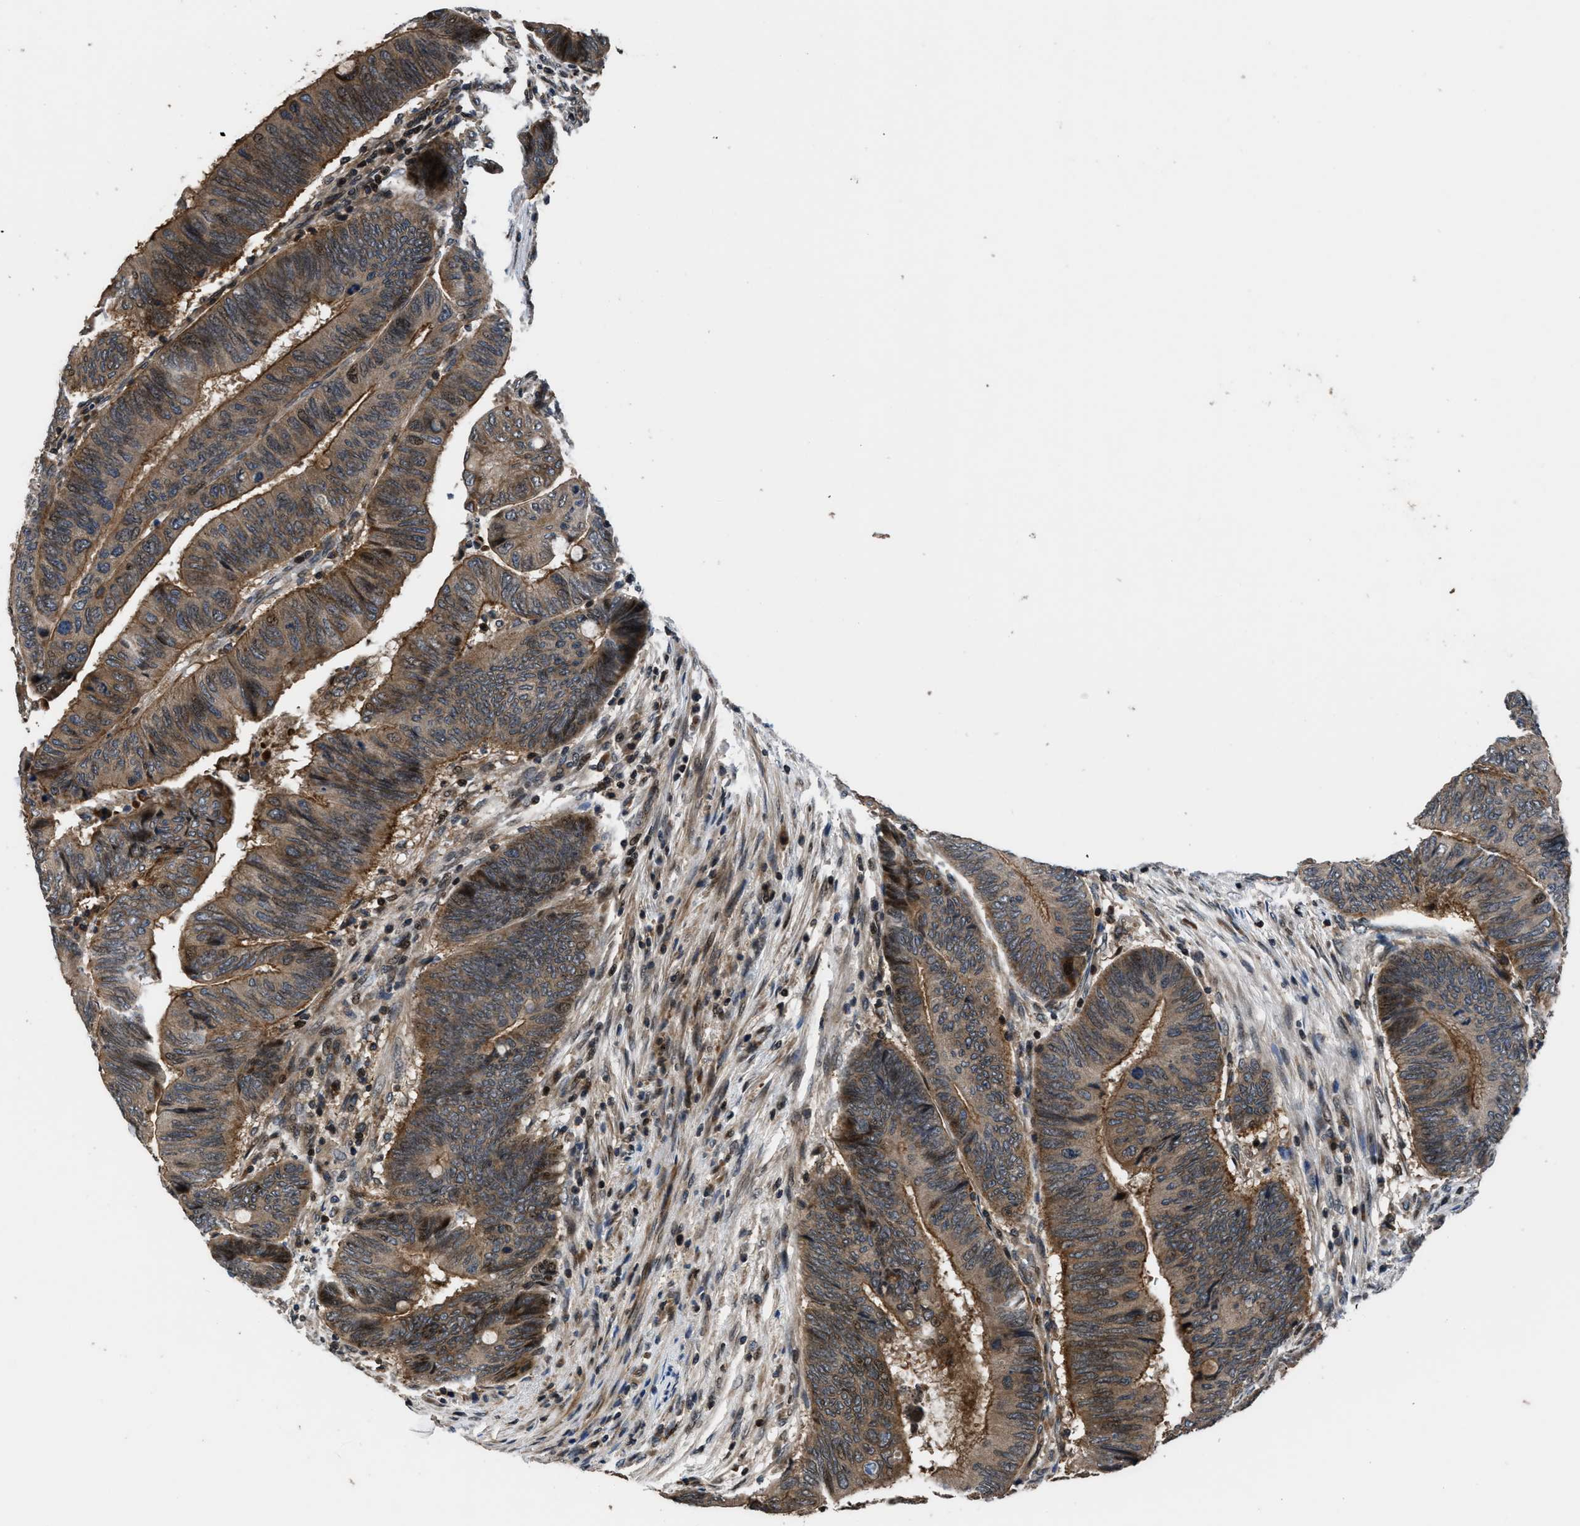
{"staining": {"intensity": "moderate", "quantity": ">75%", "location": "cytoplasmic/membranous"}, "tissue": "colorectal cancer", "cell_type": "Tumor cells", "image_type": "cancer", "snomed": [{"axis": "morphology", "description": "Normal tissue, NOS"}, {"axis": "morphology", "description": "Adenocarcinoma, NOS"}, {"axis": "topography", "description": "Rectum"}, {"axis": "topography", "description": "Peripheral nerve tissue"}], "caption": "This micrograph reveals IHC staining of human colorectal adenocarcinoma, with medium moderate cytoplasmic/membranous expression in about >75% of tumor cells.", "gene": "CTBS", "patient": {"sex": "male", "age": 92}}